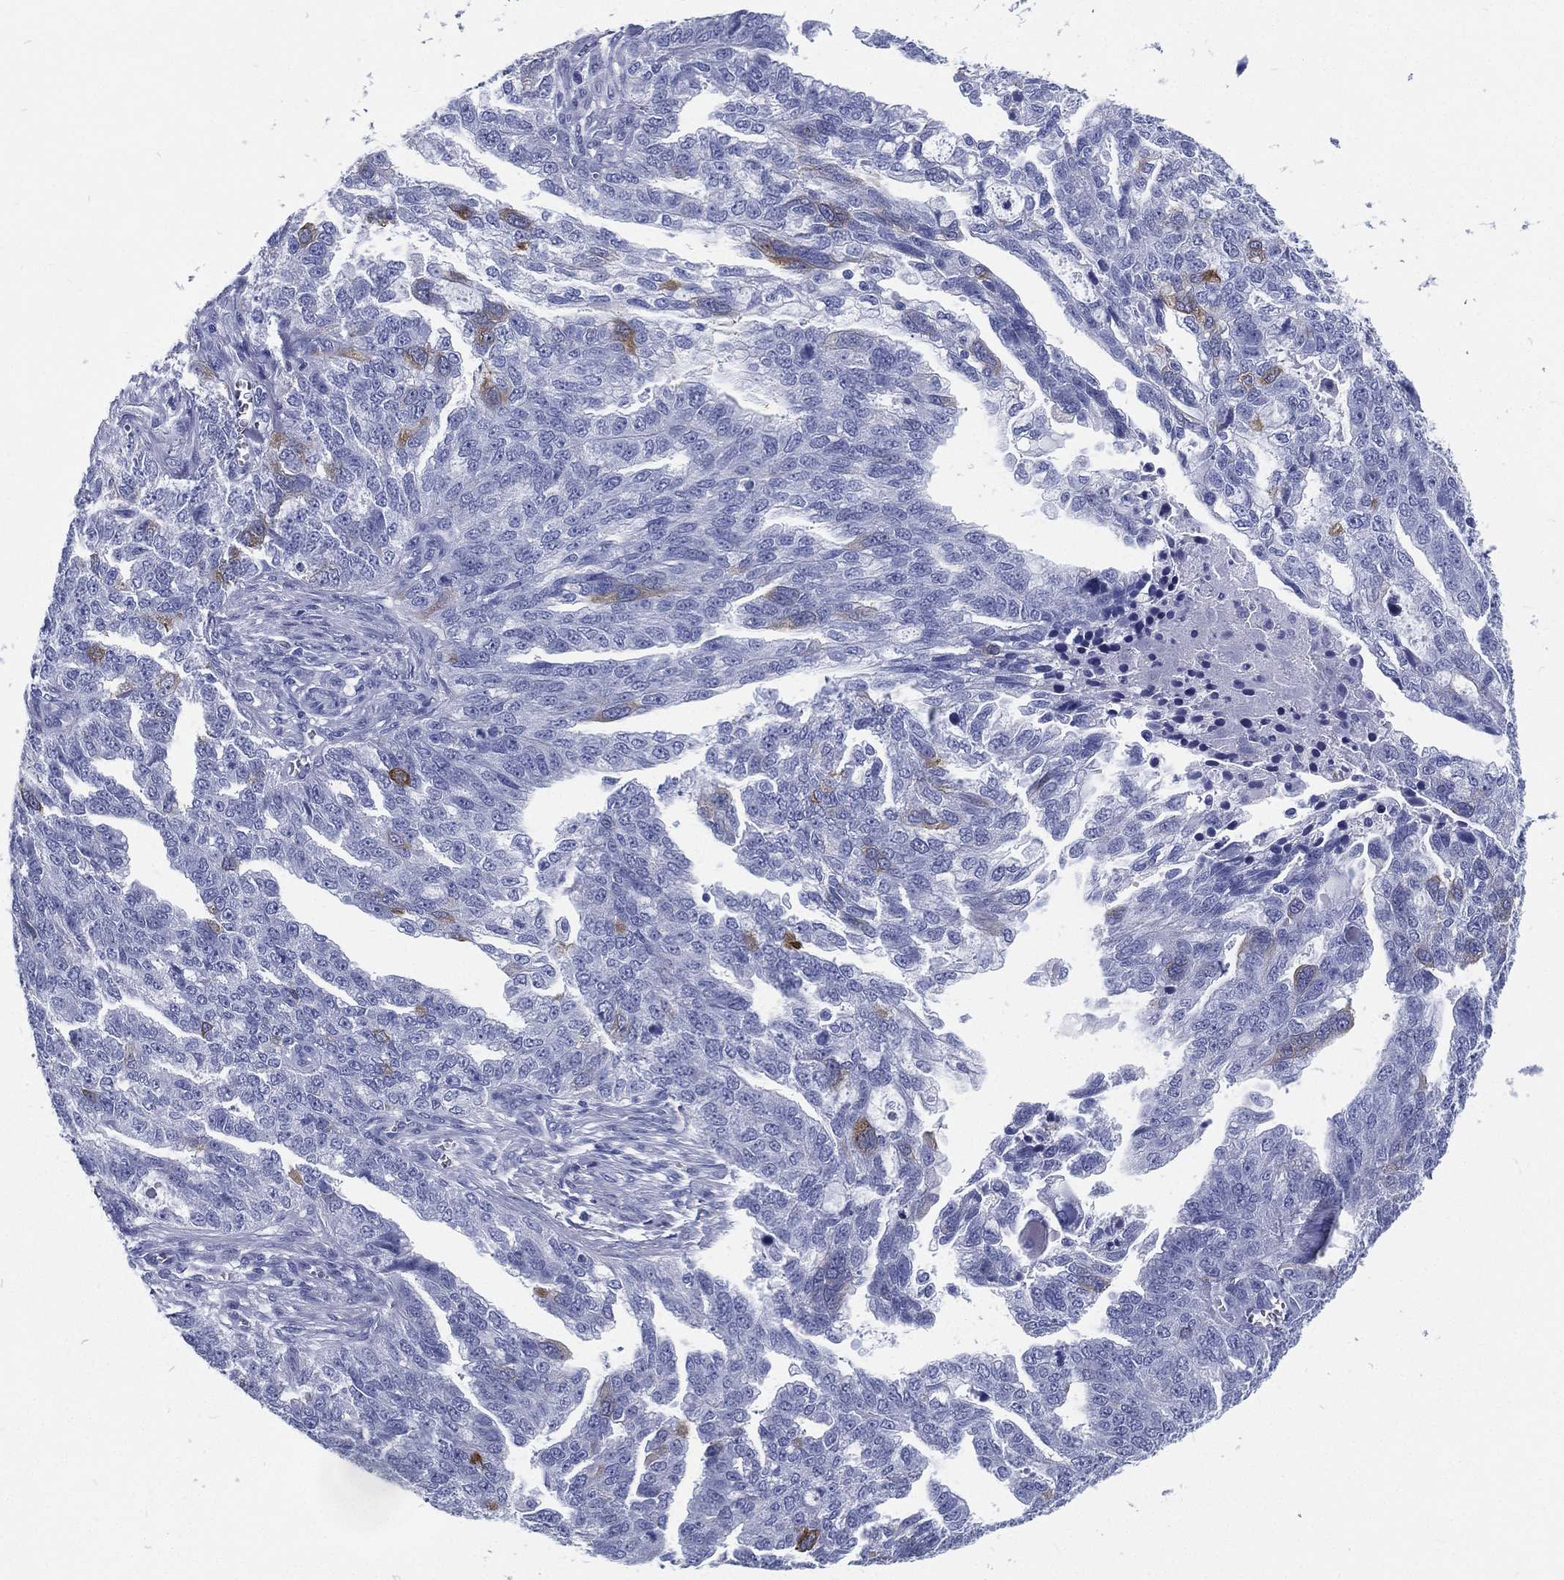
{"staining": {"intensity": "negative", "quantity": "none", "location": "none"}, "tissue": "ovarian cancer", "cell_type": "Tumor cells", "image_type": "cancer", "snomed": [{"axis": "morphology", "description": "Cystadenocarcinoma, serous, NOS"}, {"axis": "topography", "description": "Ovary"}], "caption": "Immunohistochemical staining of human serous cystadenocarcinoma (ovarian) shows no significant staining in tumor cells.", "gene": "RSPH4A", "patient": {"sex": "female", "age": 51}}